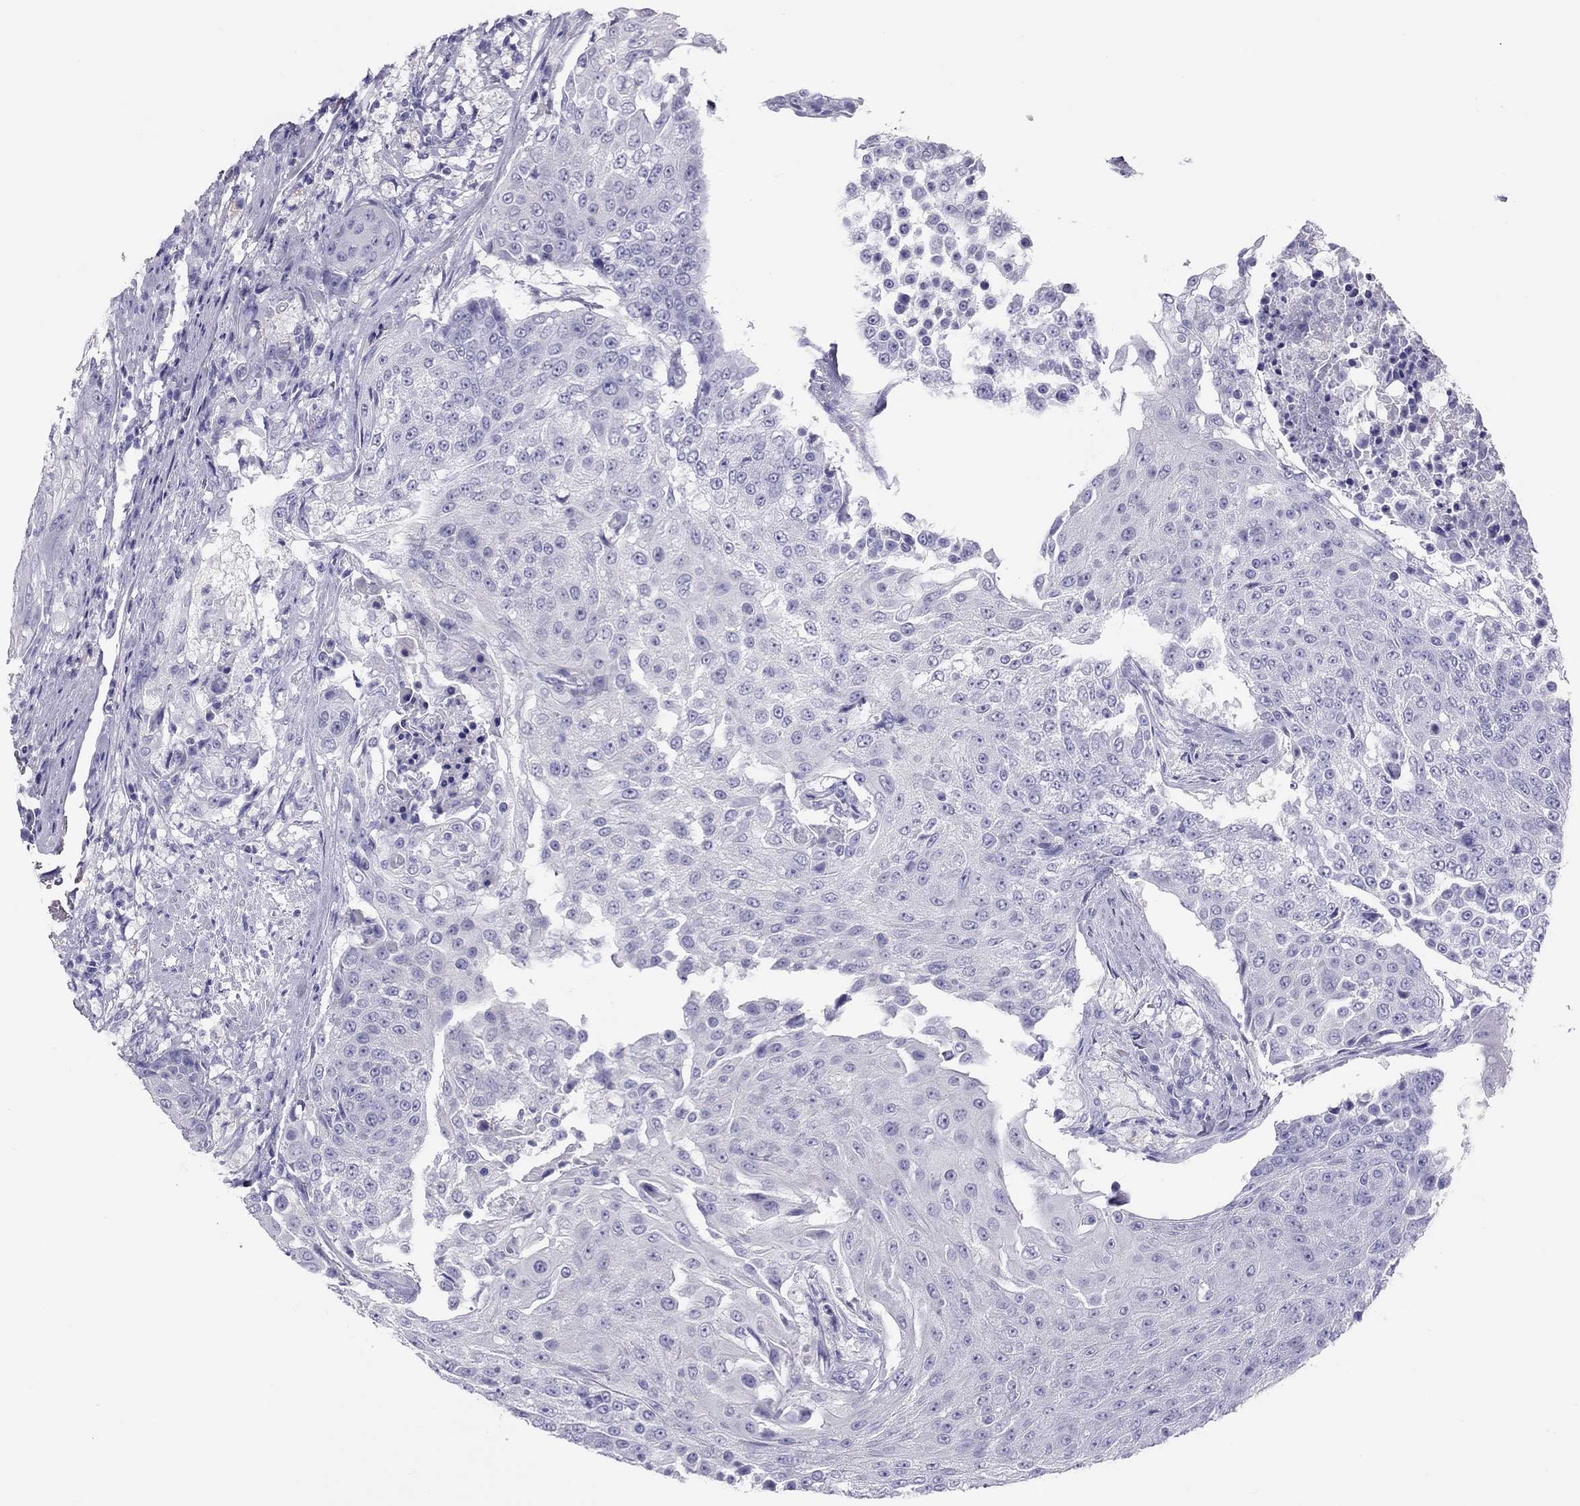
{"staining": {"intensity": "negative", "quantity": "none", "location": "none"}, "tissue": "urothelial cancer", "cell_type": "Tumor cells", "image_type": "cancer", "snomed": [{"axis": "morphology", "description": "Urothelial carcinoma, High grade"}, {"axis": "topography", "description": "Urinary bladder"}], "caption": "Immunohistochemistry image of neoplastic tissue: urothelial carcinoma (high-grade) stained with DAB demonstrates no significant protein positivity in tumor cells. (Brightfield microscopy of DAB (3,3'-diaminobenzidine) immunohistochemistry (IHC) at high magnification).", "gene": "PSMB11", "patient": {"sex": "female", "age": 63}}